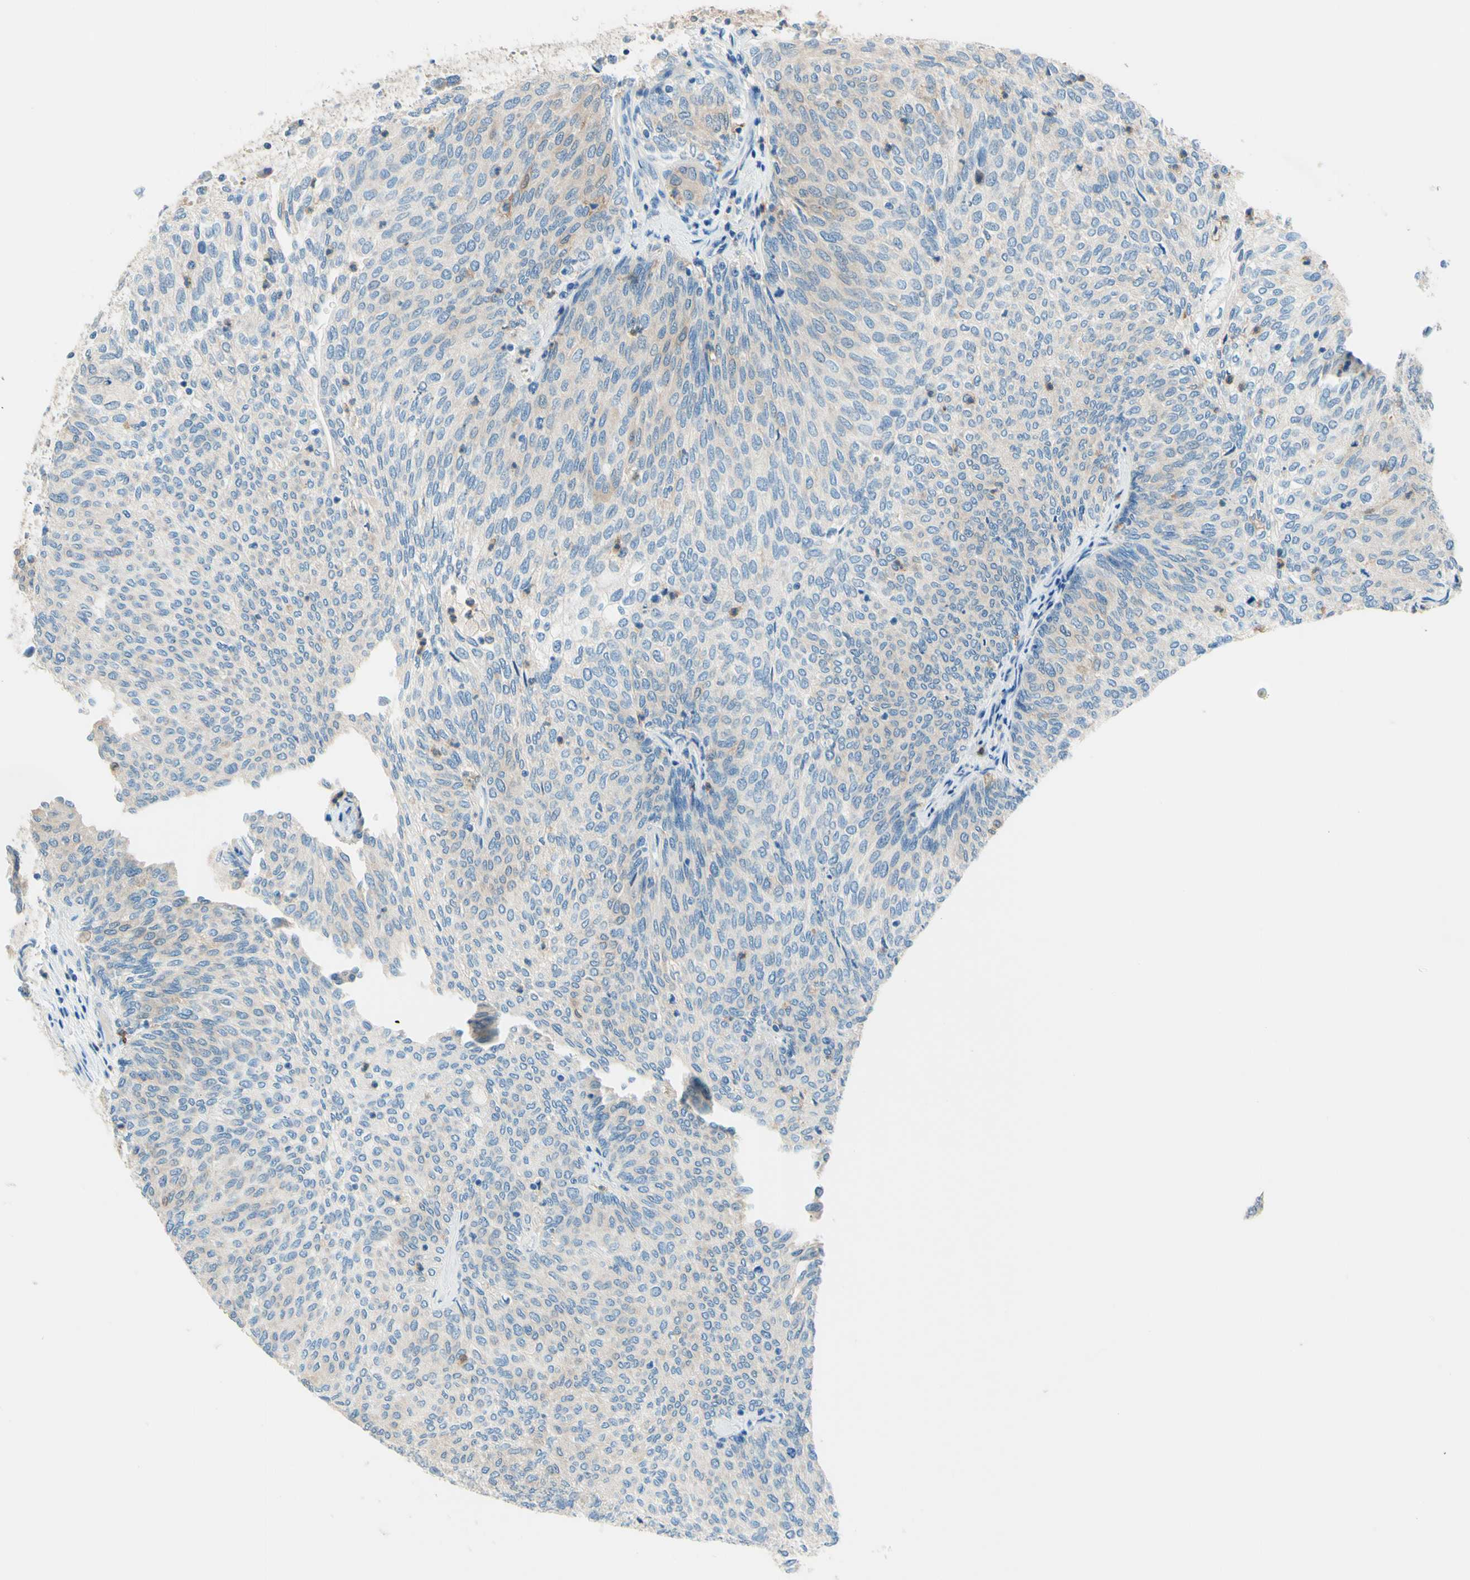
{"staining": {"intensity": "weak", "quantity": "<25%", "location": "cytoplasmic/membranous"}, "tissue": "urothelial cancer", "cell_type": "Tumor cells", "image_type": "cancer", "snomed": [{"axis": "morphology", "description": "Urothelial carcinoma, Low grade"}, {"axis": "topography", "description": "Urinary bladder"}], "caption": "This is an immunohistochemistry image of human urothelial cancer. There is no staining in tumor cells.", "gene": "SIGLEC9", "patient": {"sex": "female", "age": 79}}